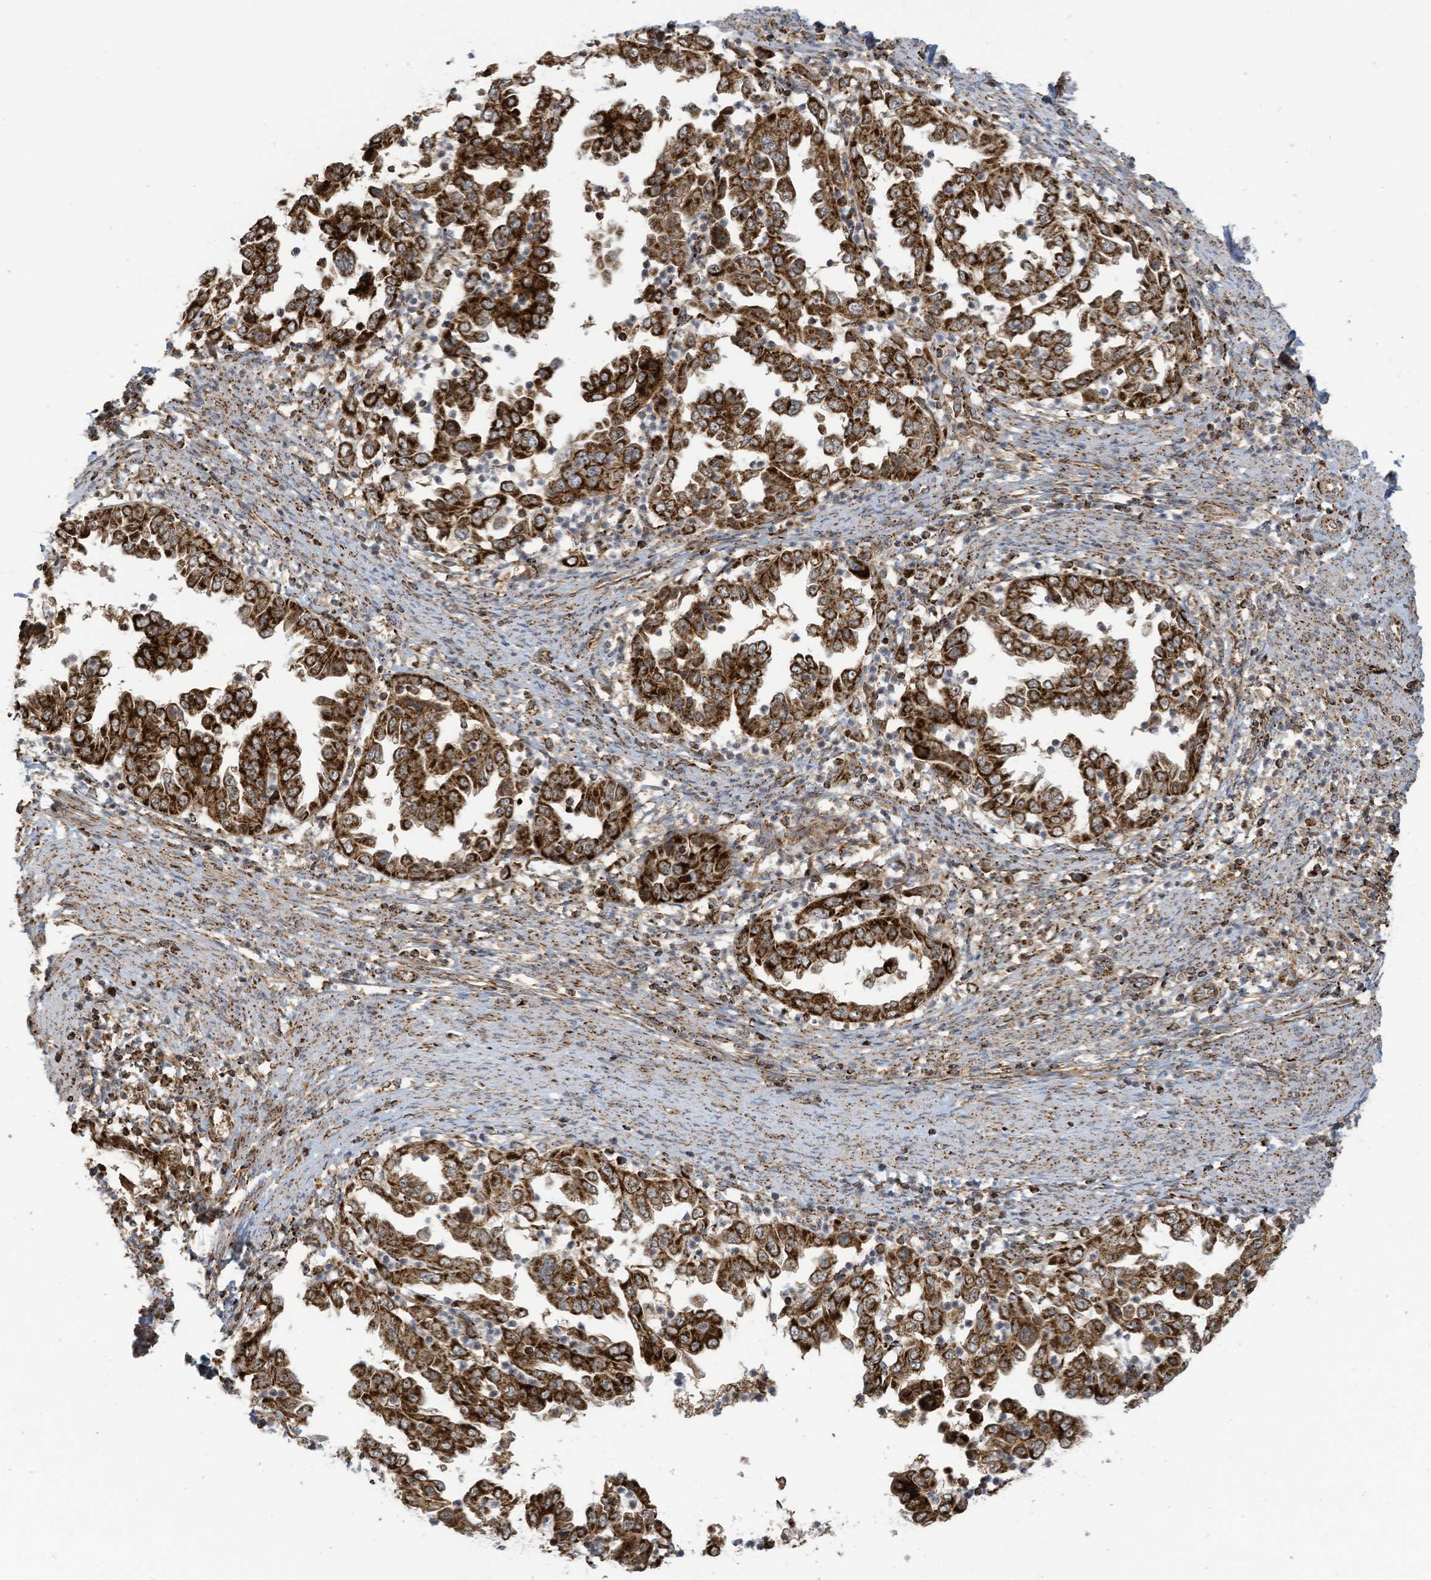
{"staining": {"intensity": "strong", "quantity": ">75%", "location": "cytoplasmic/membranous"}, "tissue": "endometrial cancer", "cell_type": "Tumor cells", "image_type": "cancer", "snomed": [{"axis": "morphology", "description": "Adenocarcinoma, NOS"}, {"axis": "topography", "description": "Endometrium"}], "caption": "Protein expression analysis of human endometrial cancer reveals strong cytoplasmic/membranous expression in approximately >75% of tumor cells.", "gene": "COX10", "patient": {"sex": "female", "age": 85}}